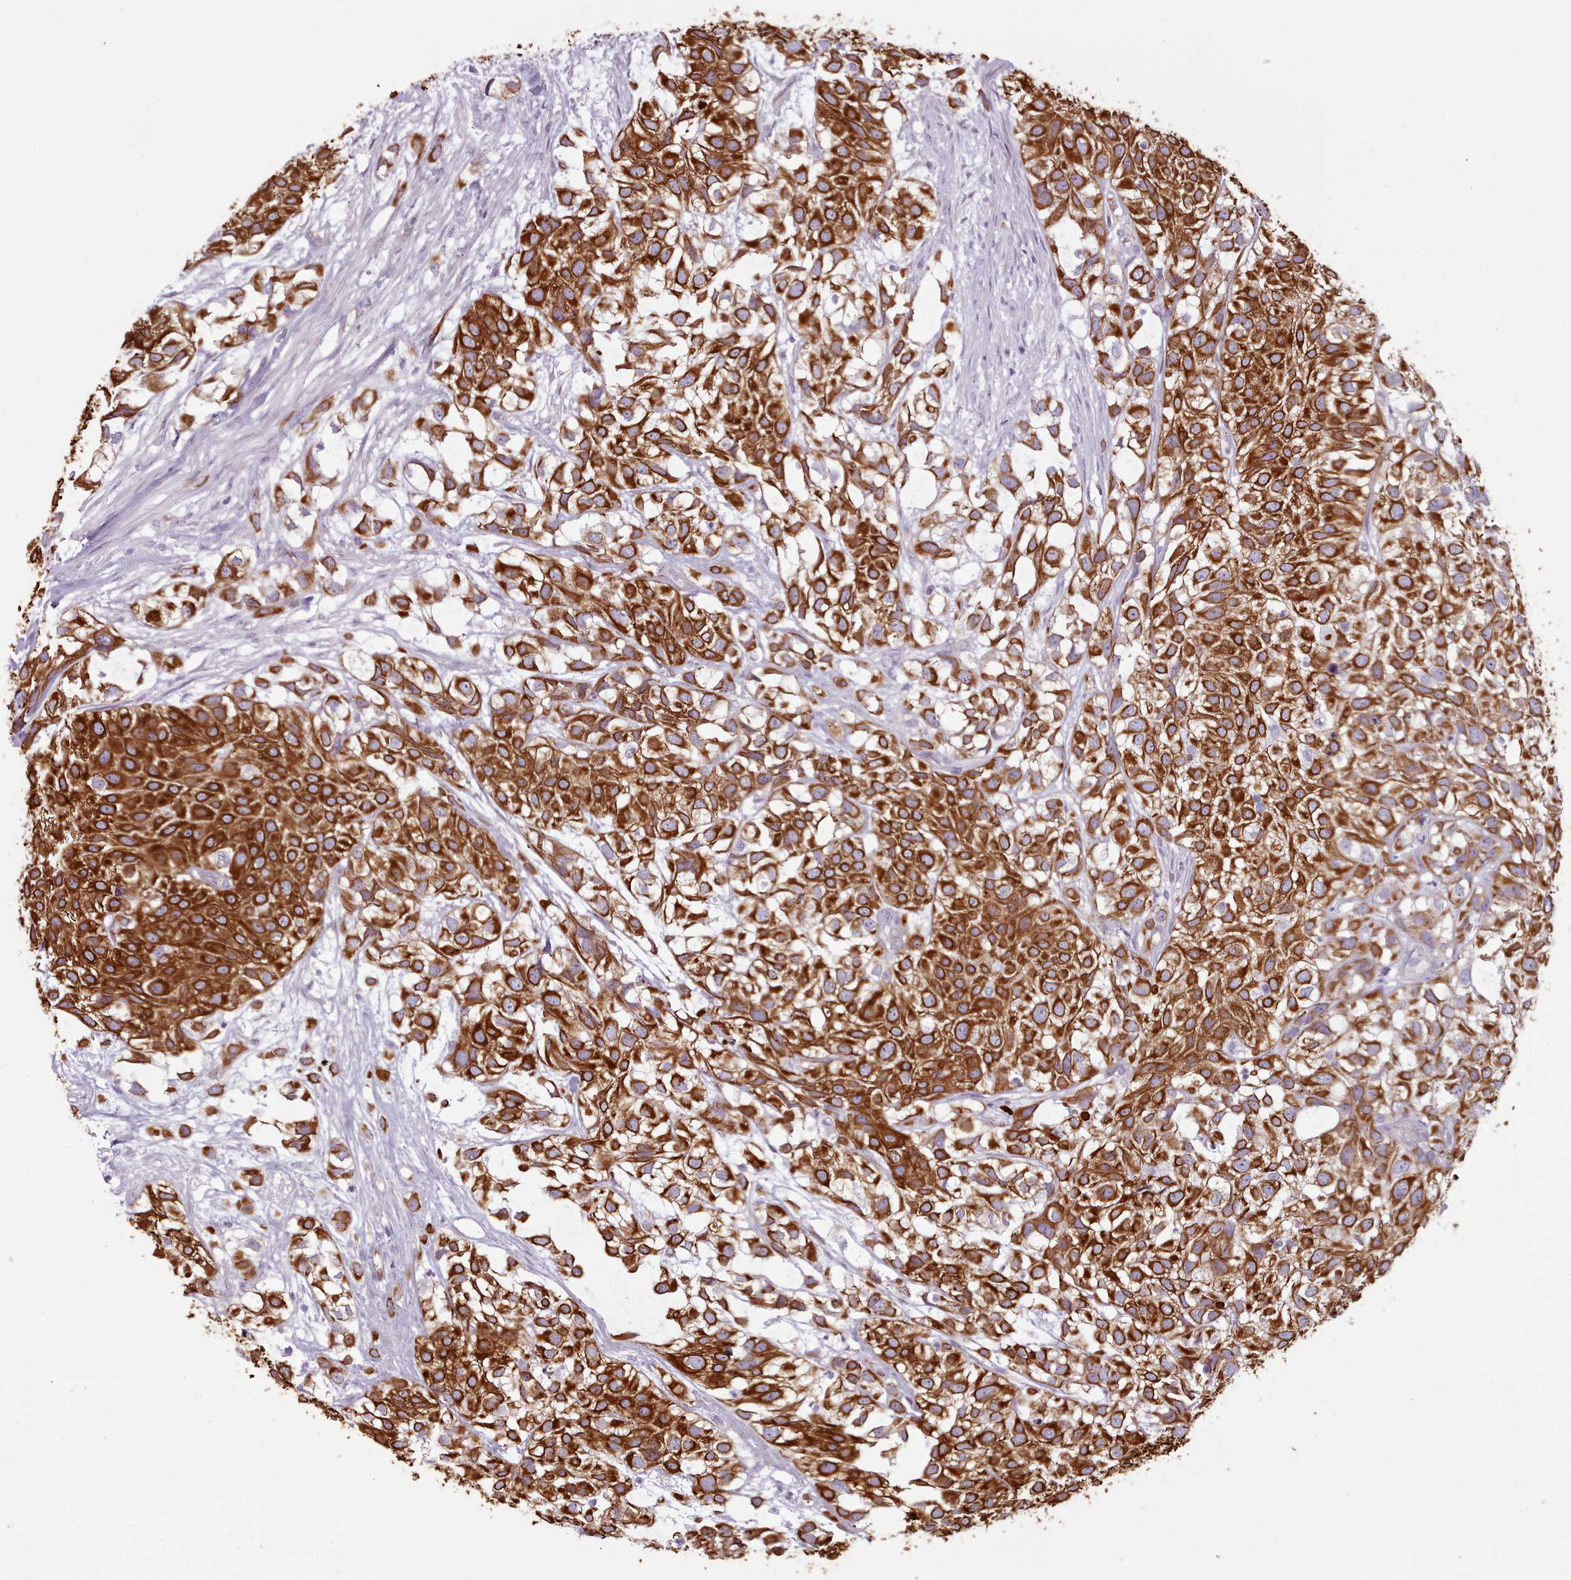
{"staining": {"intensity": "strong", "quantity": ">75%", "location": "cytoplasmic/membranous"}, "tissue": "urothelial cancer", "cell_type": "Tumor cells", "image_type": "cancer", "snomed": [{"axis": "morphology", "description": "Urothelial carcinoma, High grade"}, {"axis": "topography", "description": "Urinary bladder"}], "caption": "Urothelial cancer stained with a brown dye displays strong cytoplasmic/membranous positive expression in approximately >75% of tumor cells.", "gene": "PLD4", "patient": {"sex": "male", "age": 56}}